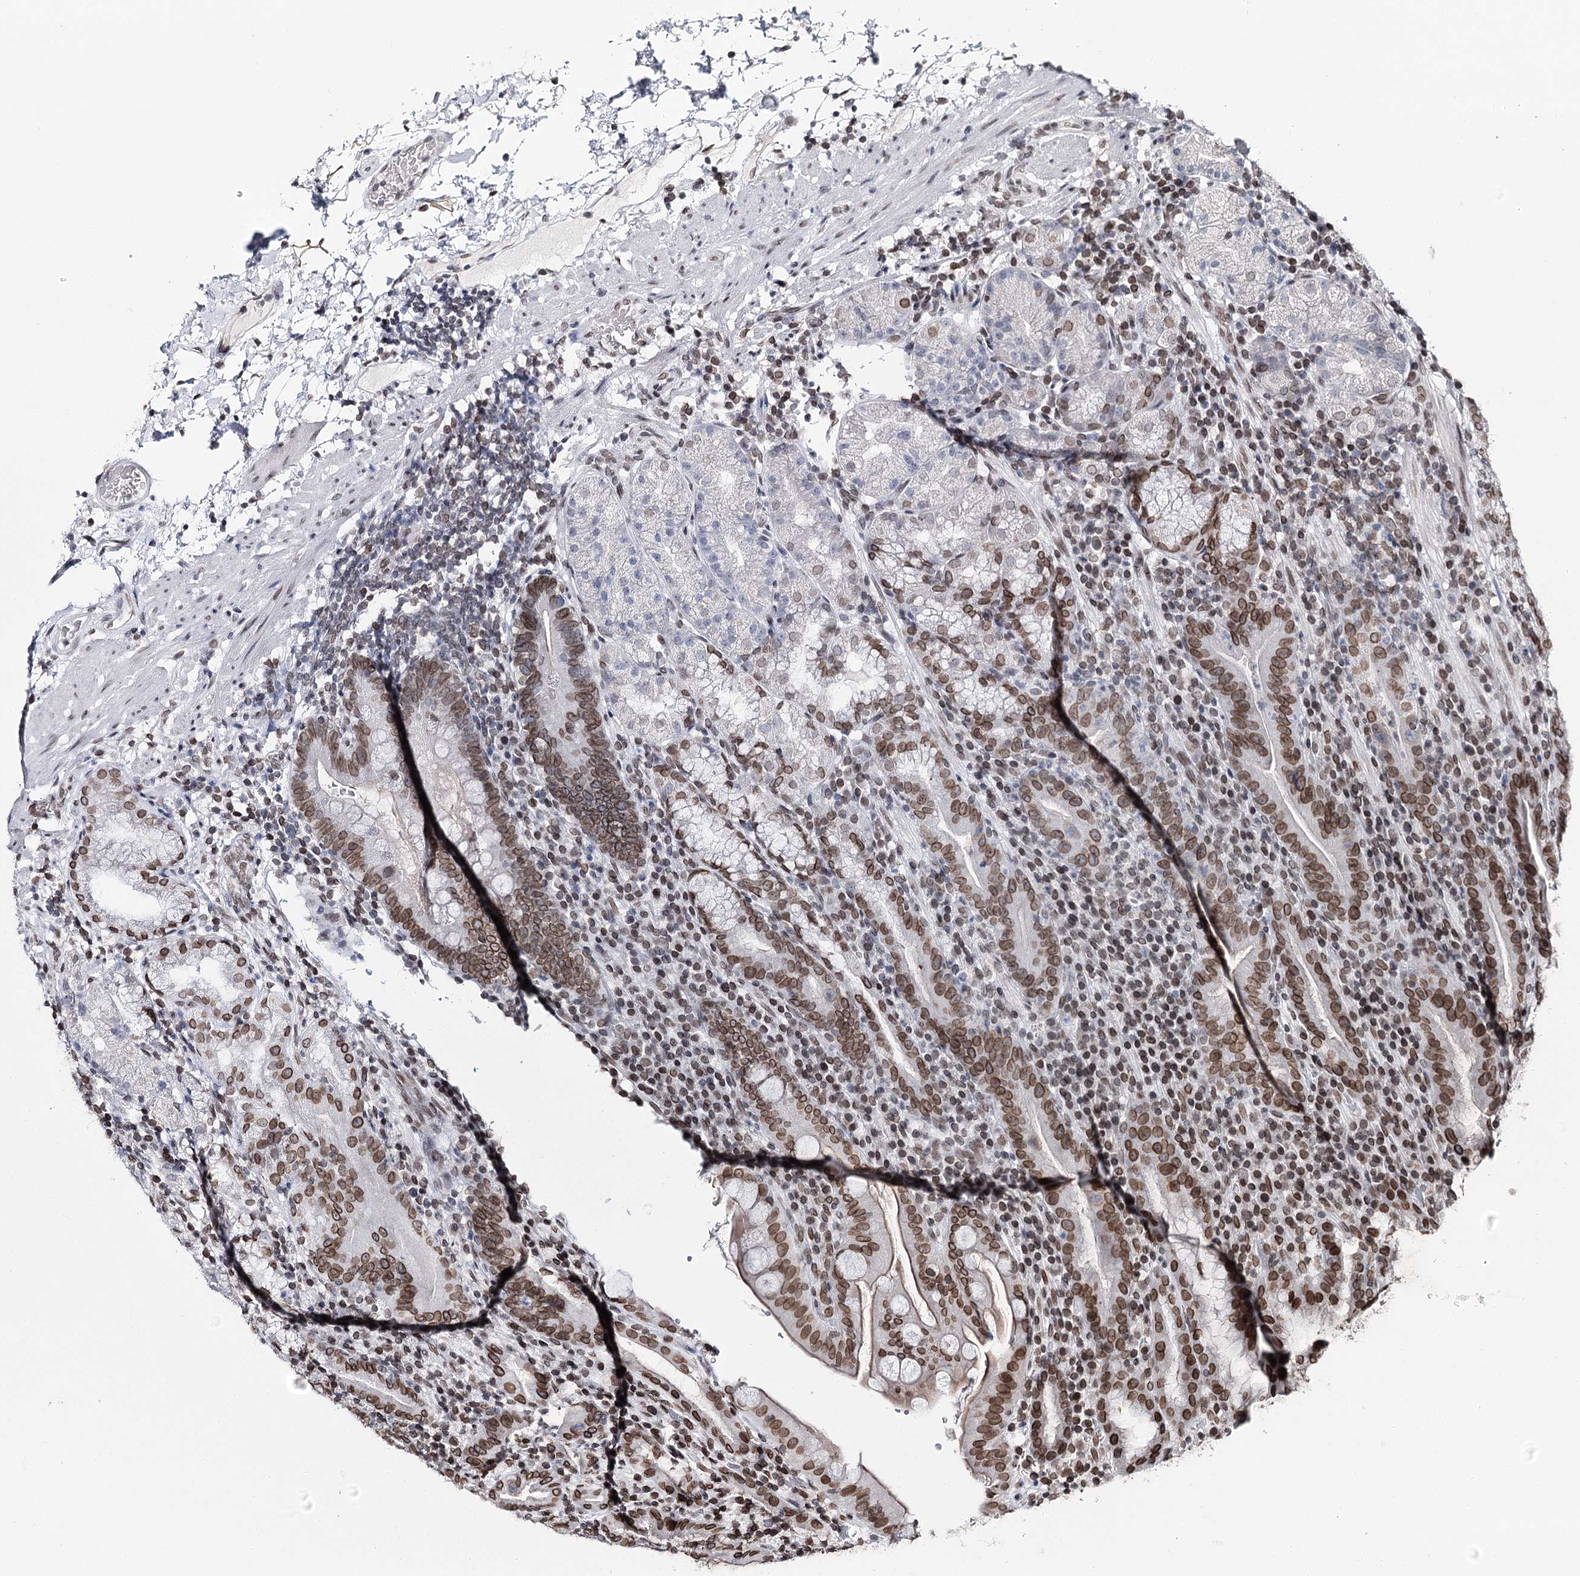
{"staining": {"intensity": "moderate", "quantity": "25%-75%", "location": "cytoplasmic/membranous,nuclear"}, "tissue": "stomach", "cell_type": "Glandular cells", "image_type": "normal", "snomed": [{"axis": "morphology", "description": "Normal tissue, NOS"}, {"axis": "morphology", "description": "Inflammation, NOS"}, {"axis": "topography", "description": "Stomach"}], "caption": "Moderate cytoplasmic/membranous,nuclear protein staining is present in about 25%-75% of glandular cells in stomach.", "gene": "KIAA0930", "patient": {"sex": "male", "age": 79}}